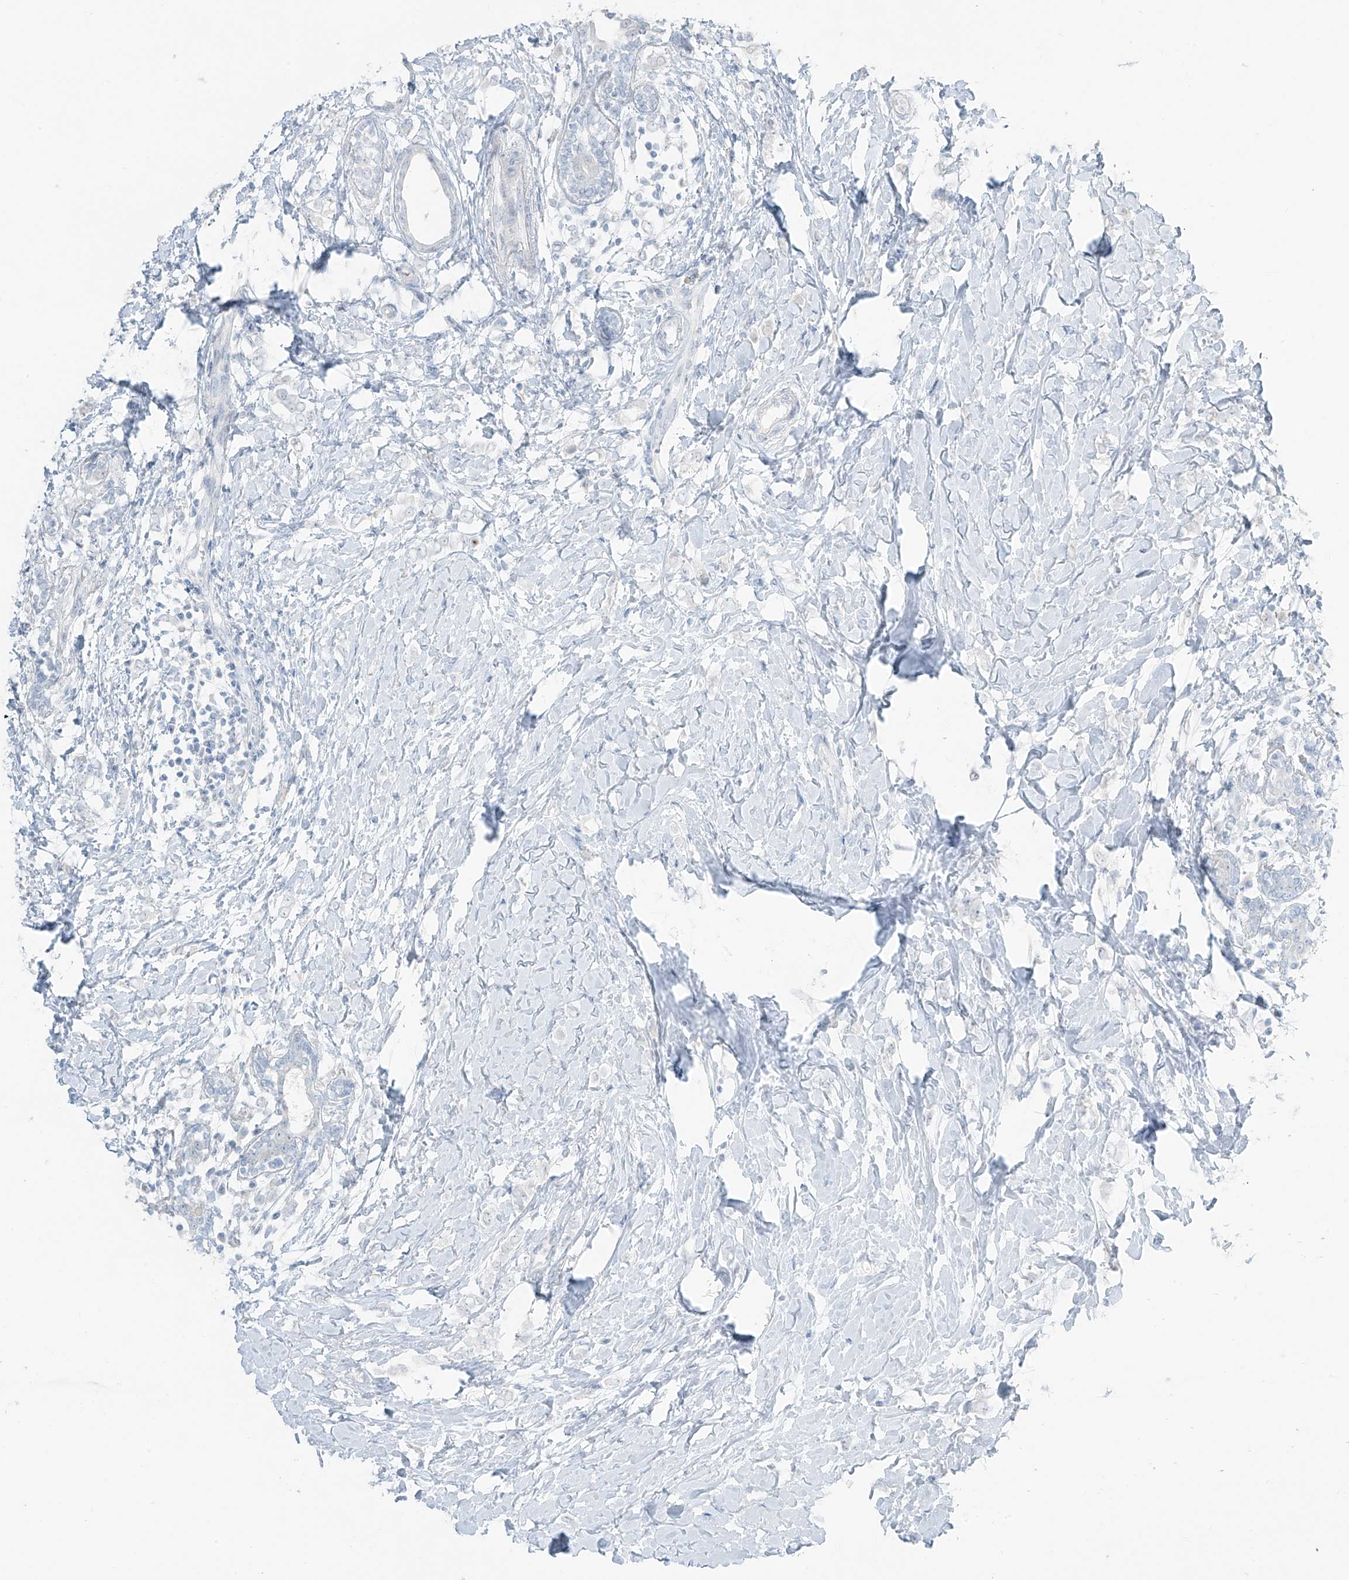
{"staining": {"intensity": "negative", "quantity": "none", "location": "none"}, "tissue": "breast cancer", "cell_type": "Tumor cells", "image_type": "cancer", "snomed": [{"axis": "morphology", "description": "Normal tissue, NOS"}, {"axis": "morphology", "description": "Lobular carcinoma"}, {"axis": "topography", "description": "Breast"}], "caption": "Protein analysis of breast cancer (lobular carcinoma) displays no significant staining in tumor cells. (DAB immunohistochemistry (IHC) visualized using brightfield microscopy, high magnification).", "gene": "PRDM6", "patient": {"sex": "female", "age": 47}}